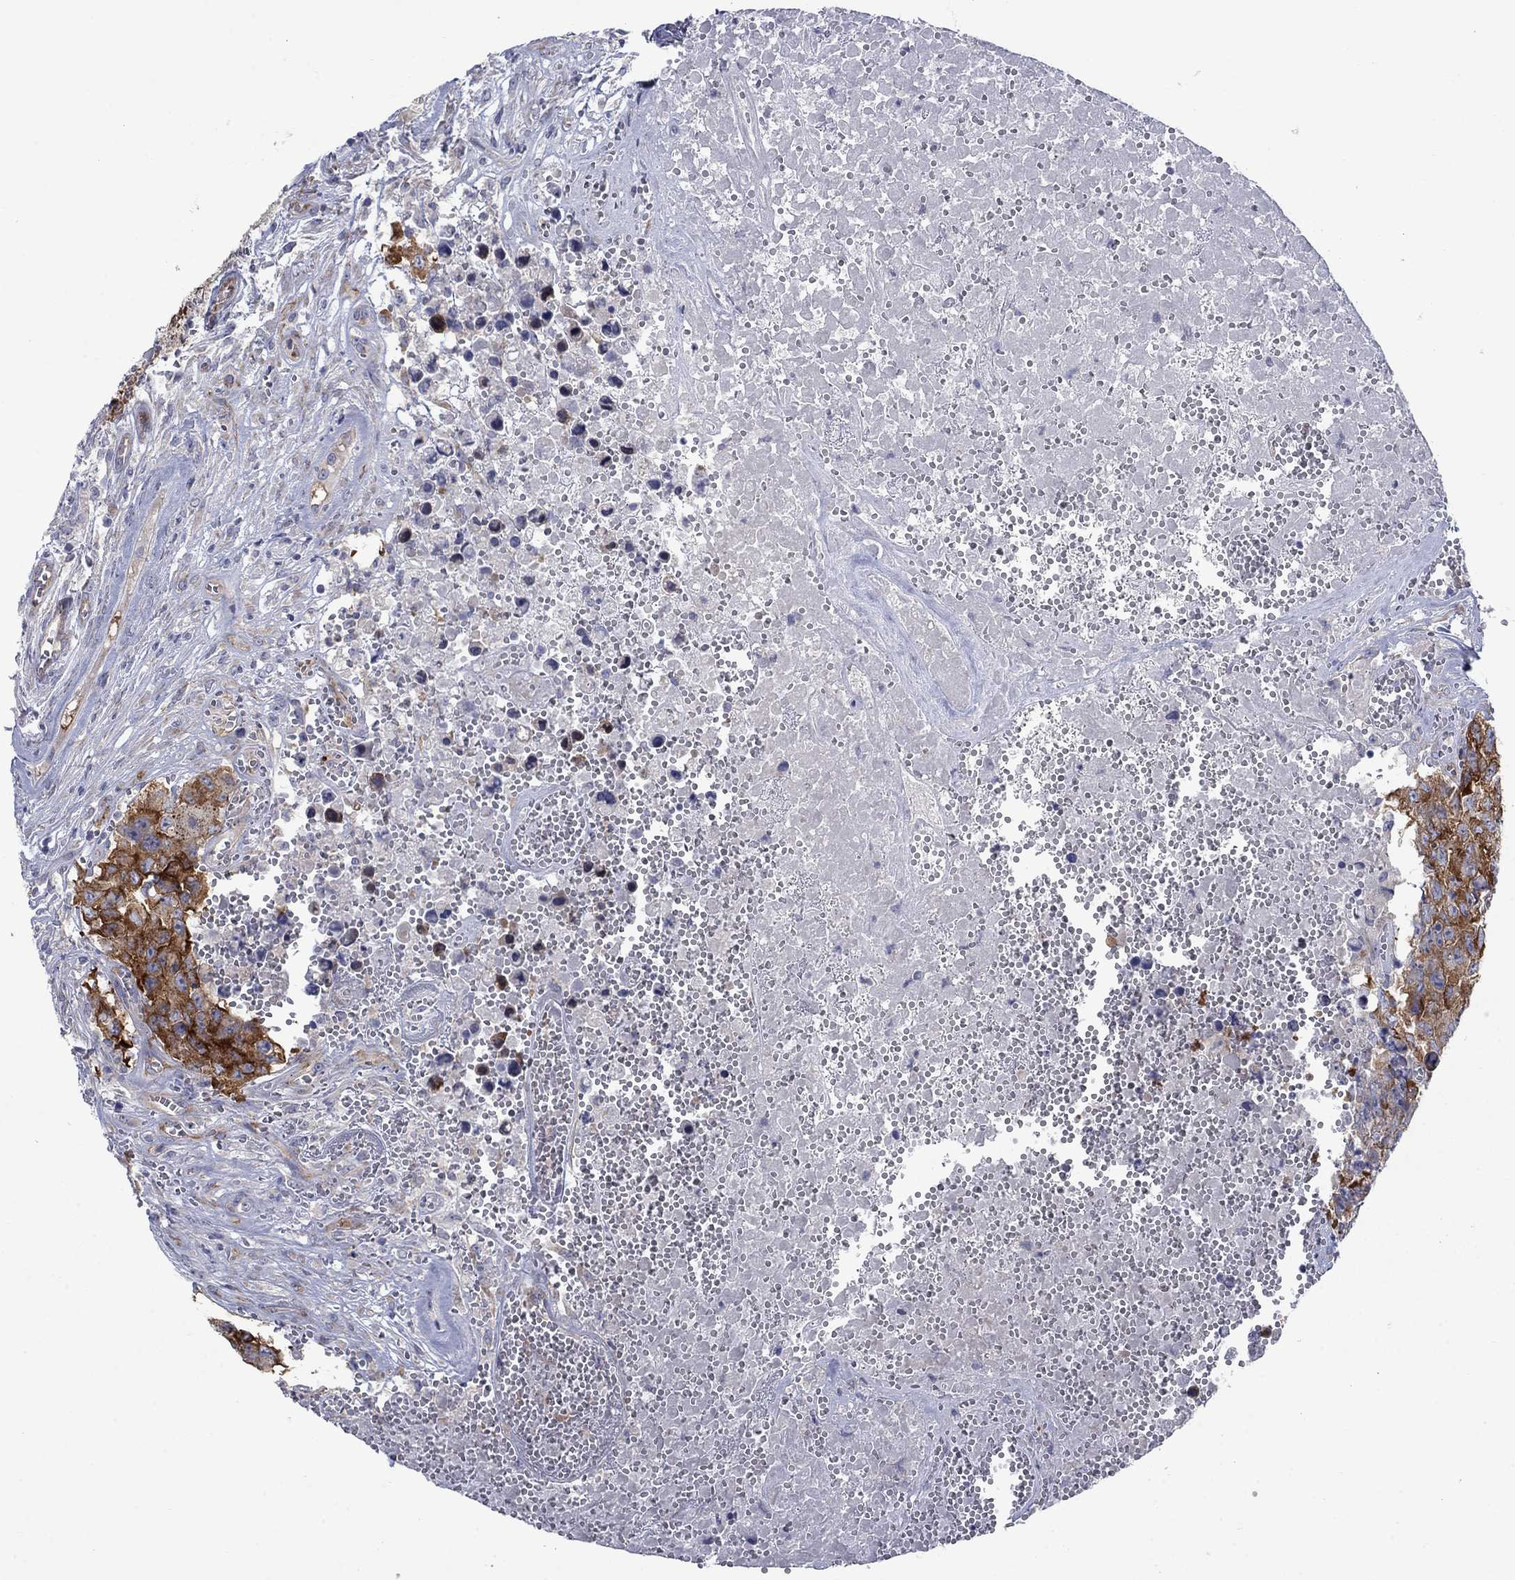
{"staining": {"intensity": "strong", "quantity": ">75%", "location": "cytoplasmic/membranous"}, "tissue": "testis cancer", "cell_type": "Tumor cells", "image_type": "cancer", "snomed": [{"axis": "morphology", "description": "Carcinoma, Embryonal, NOS"}, {"axis": "topography", "description": "Testis"}], "caption": "A photomicrograph of embryonal carcinoma (testis) stained for a protein displays strong cytoplasmic/membranous brown staining in tumor cells. (DAB = brown stain, brightfield microscopy at high magnification).", "gene": "FXR1", "patient": {"sex": "male", "age": 23}}